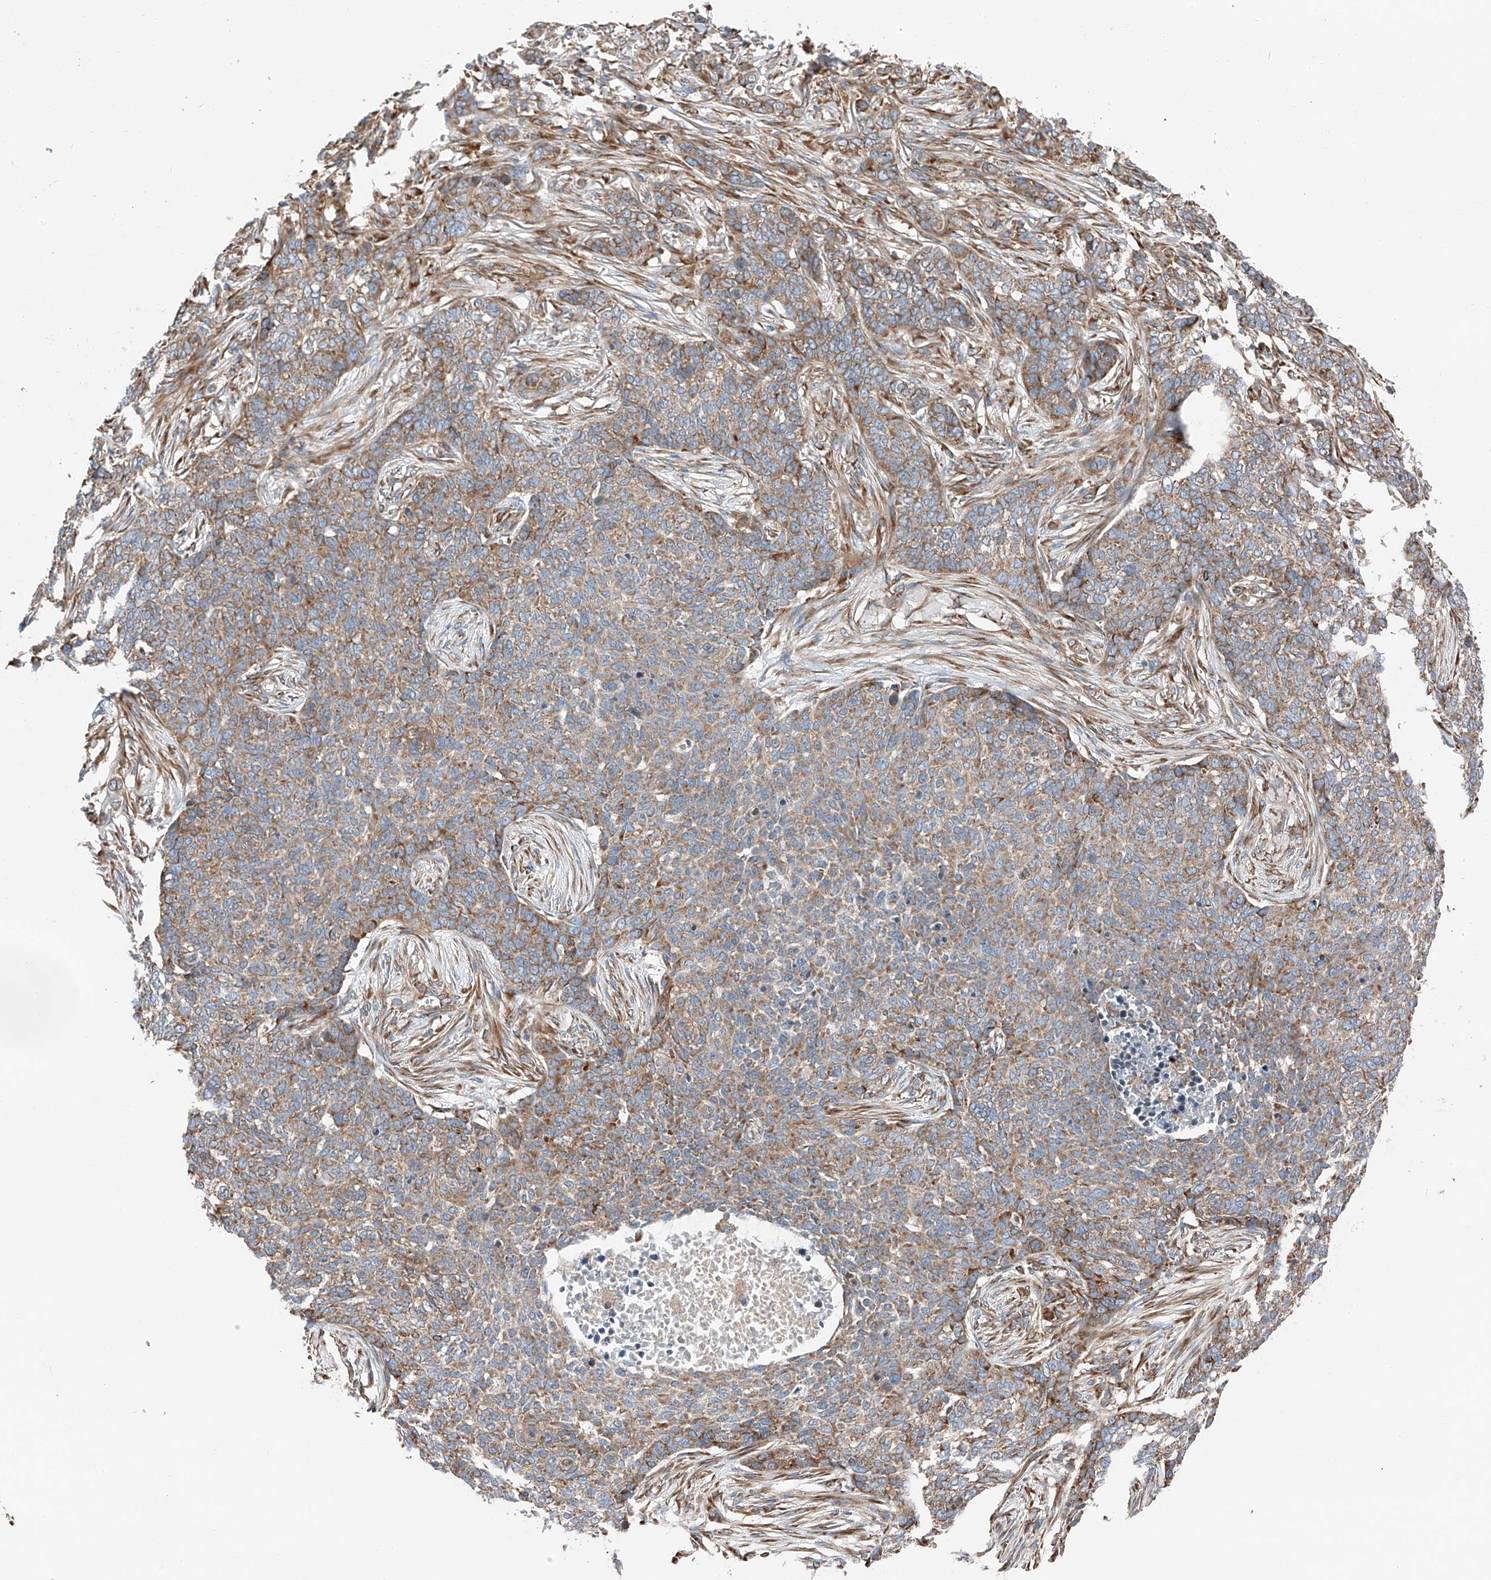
{"staining": {"intensity": "weak", "quantity": ">75%", "location": "cytoplasmic/membranous"}, "tissue": "skin cancer", "cell_type": "Tumor cells", "image_type": "cancer", "snomed": [{"axis": "morphology", "description": "Basal cell carcinoma"}, {"axis": "topography", "description": "Skin"}], "caption": "Approximately >75% of tumor cells in human basal cell carcinoma (skin) exhibit weak cytoplasmic/membranous protein staining as visualized by brown immunohistochemical staining.", "gene": "ZC3H15", "patient": {"sex": "male", "age": 85}}